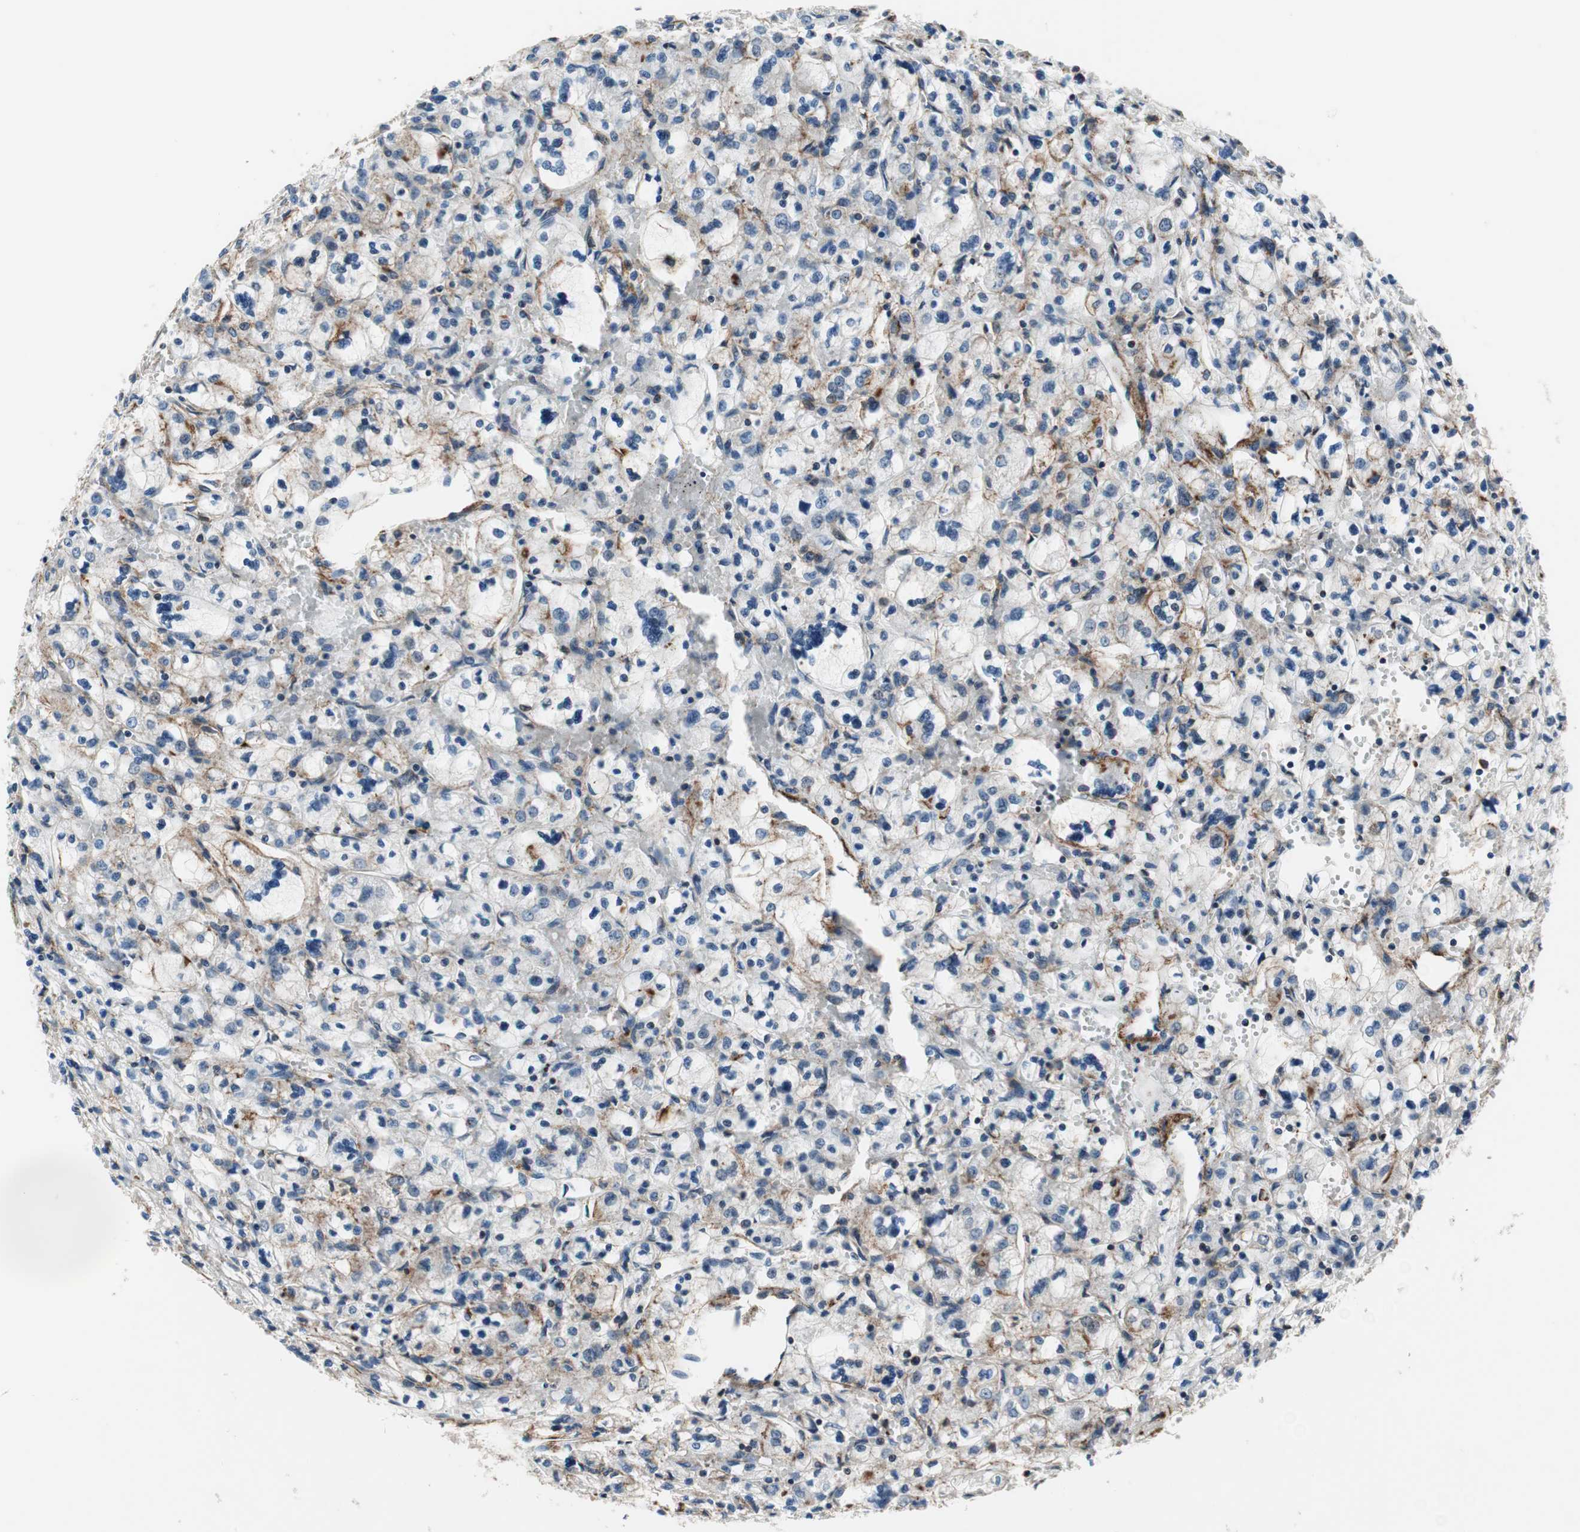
{"staining": {"intensity": "moderate", "quantity": "<25%", "location": "cytoplasmic/membranous"}, "tissue": "renal cancer", "cell_type": "Tumor cells", "image_type": "cancer", "snomed": [{"axis": "morphology", "description": "Adenocarcinoma, NOS"}, {"axis": "topography", "description": "Kidney"}], "caption": "Moderate cytoplasmic/membranous expression for a protein is appreciated in about <25% of tumor cells of renal cancer using IHC.", "gene": "GRHL1", "patient": {"sex": "female", "age": 83}}